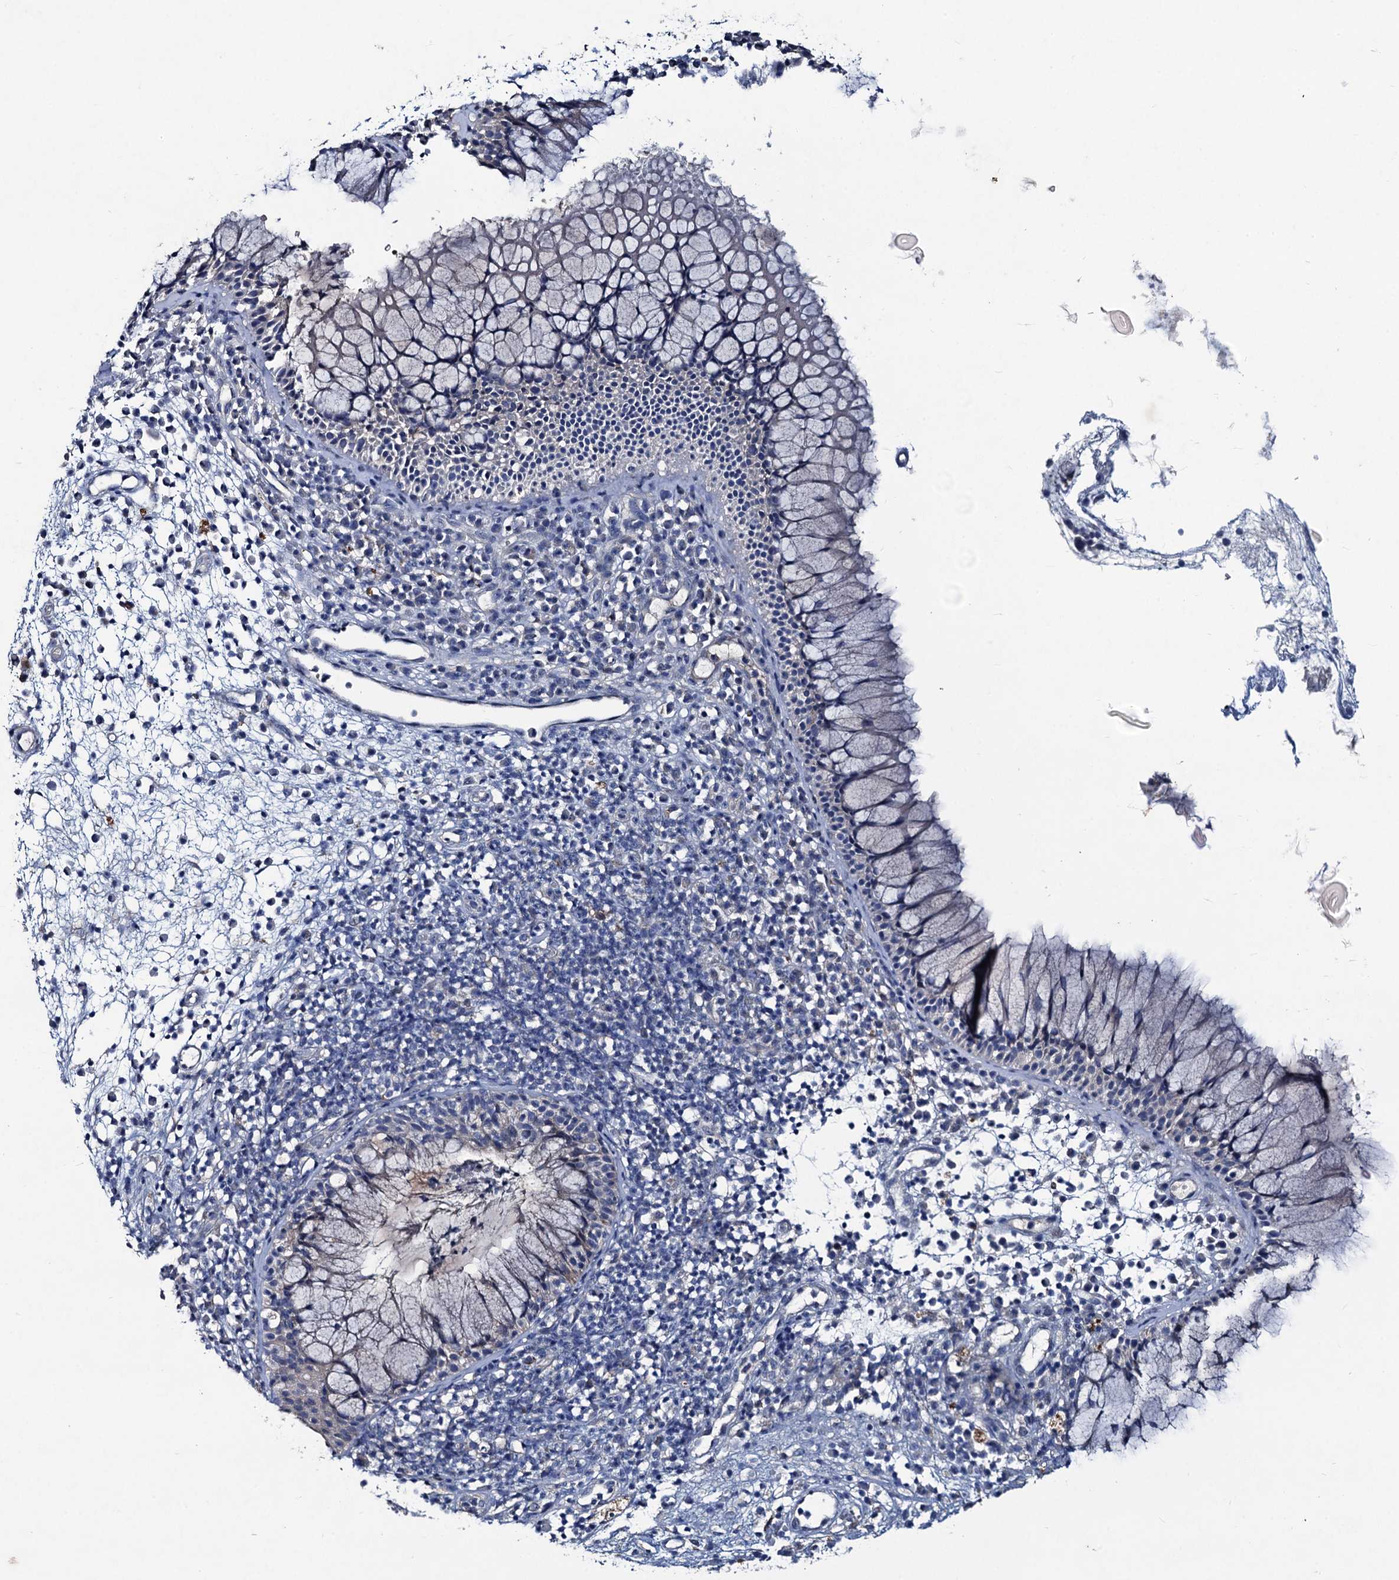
{"staining": {"intensity": "negative", "quantity": "none", "location": "none"}, "tissue": "nasopharynx", "cell_type": "Respiratory epithelial cells", "image_type": "normal", "snomed": [{"axis": "morphology", "description": "Normal tissue, NOS"}, {"axis": "morphology", "description": "Inflammation, NOS"}, {"axis": "topography", "description": "Nasopharynx"}], "caption": "A histopathology image of human nasopharynx is negative for staining in respiratory epithelial cells.", "gene": "RTKN2", "patient": {"sex": "male", "age": 70}}